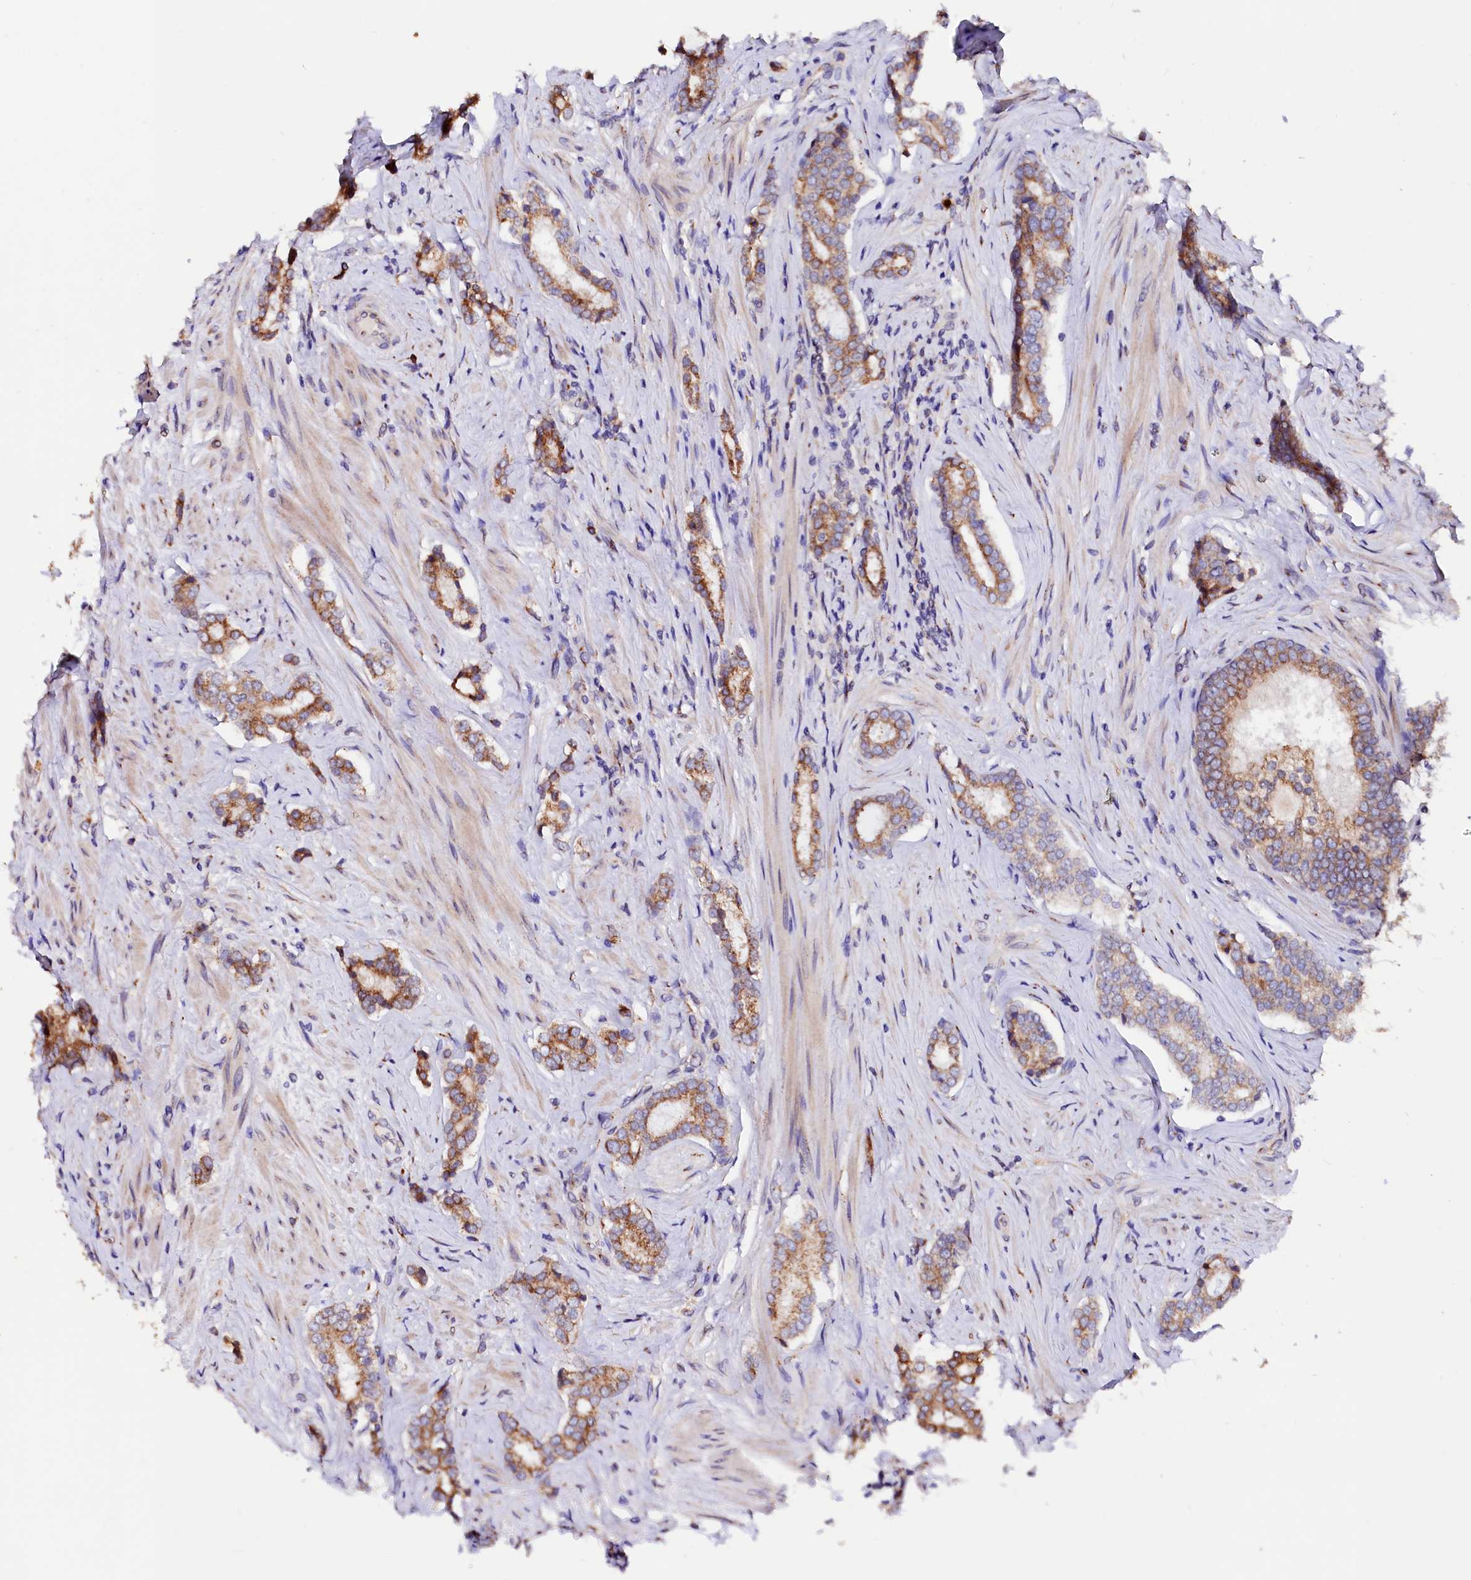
{"staining": {"intensity": "moderate", "quantity": ">75%", "location": "cytoplasmic/membranous"}, "tissue": "prostate cancer", "cell_type": "Tumor cells", "image_type": "cancer", "snomed": [{"axis": "morphology", "description": "Adenocarcinoma, High grade"}, {"axis": "topography", "description": "Prostate"}], "caption": "Immunohistochemical staining of prostate cancer demonstrates medium levels of moderate cytoplasmic/membranous protein positivity in approximately >75% of tumor cells.", "gene": "LMAN1", "patient": {"sex": "male", "age": 63}}